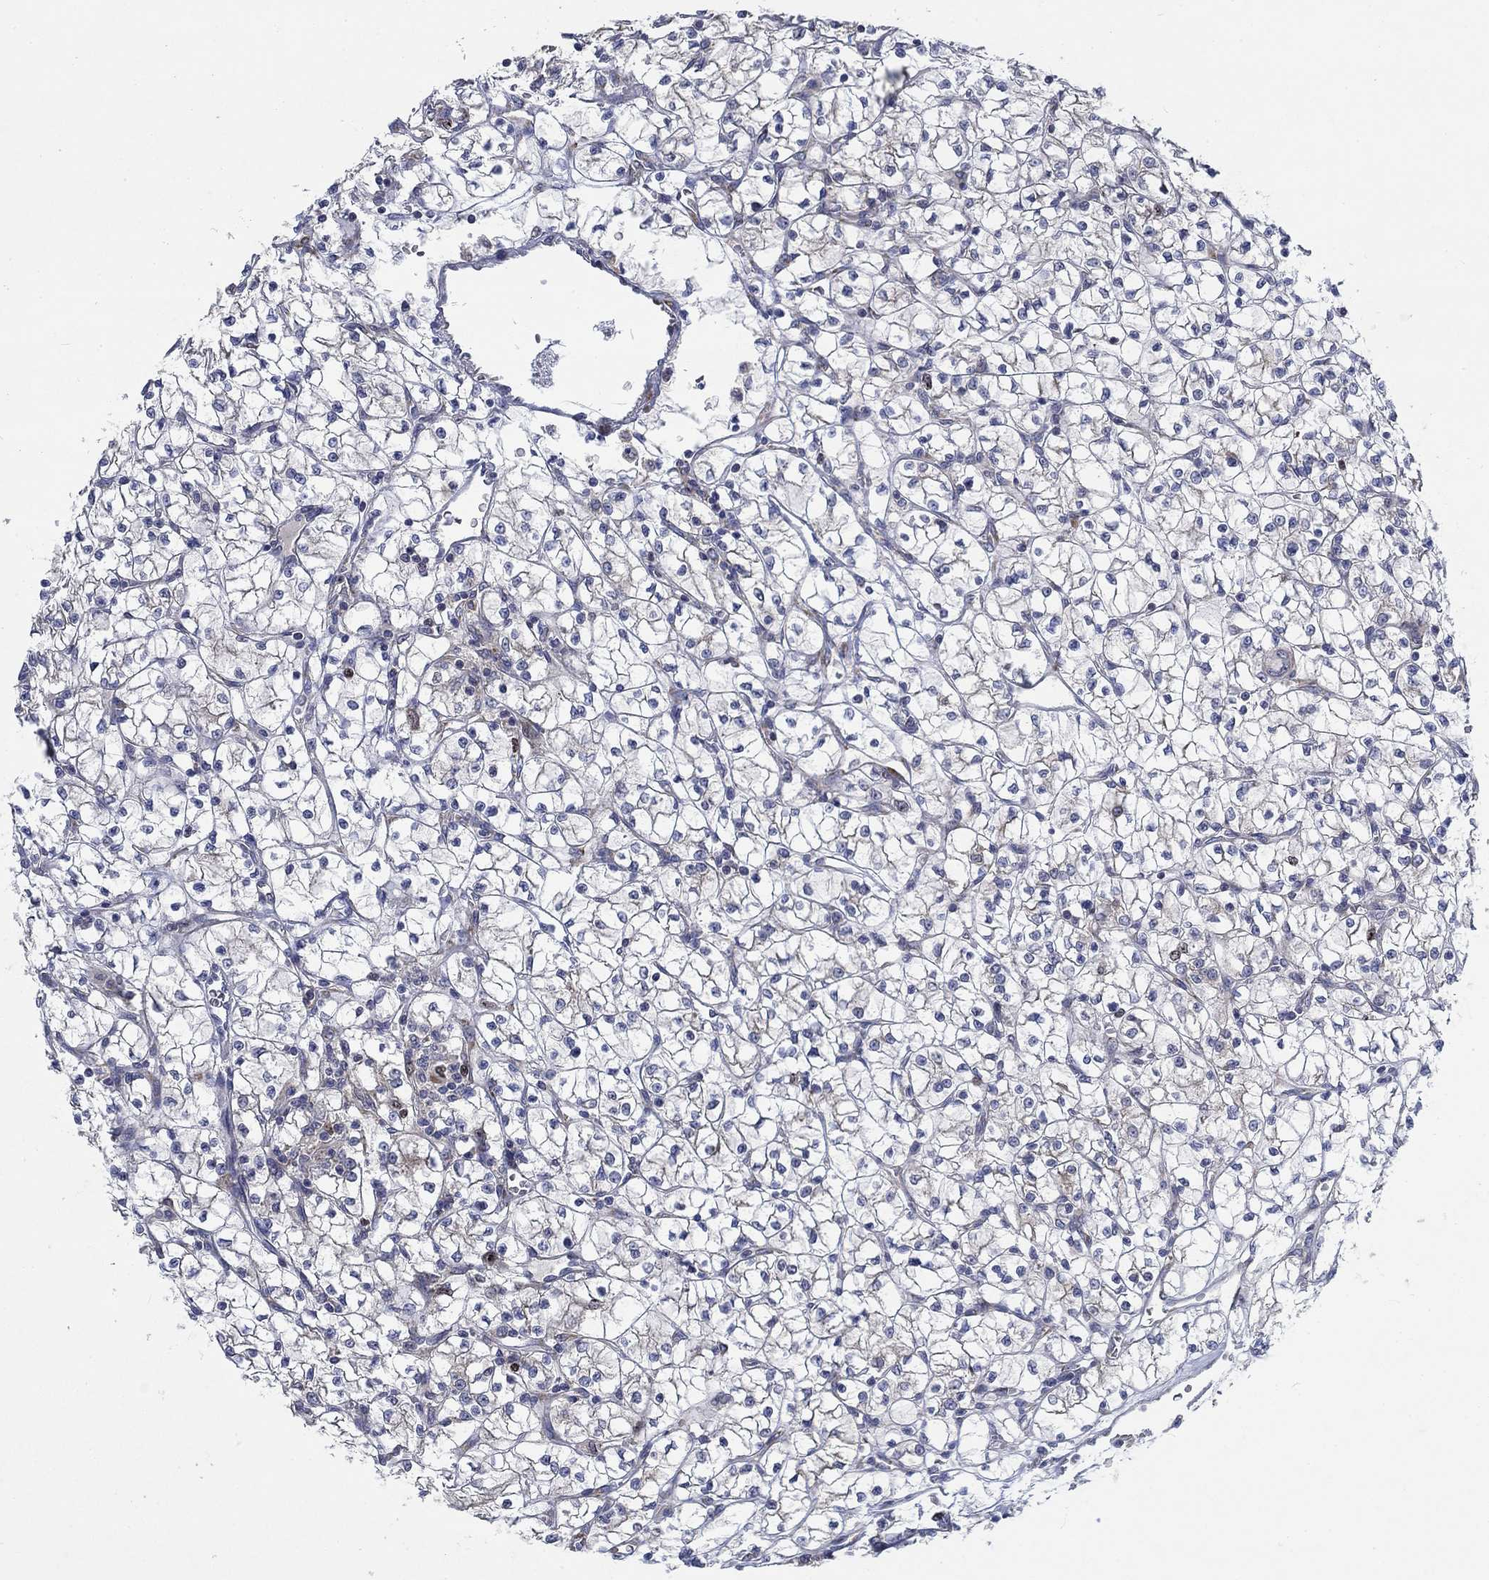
{"staining": {"intensity": "negative", "quantity": "none", "location": "none"}, "tissue": "renal cancer", "cell_type": "Tumor cells", "image_type": "cancer", "snomed": [{"axis": "morphology", "description": "Adenocarcinoma, NOS"}, {"axis": "topography", "description": "Kidney"}], "caption": "Immunohistochemistry (IHC) micrograph of human adenocarcinoma (renal) stained for a protein (brown), which shows no positivity in tumor cells.", "gene": "MMP24", "patient": {"sex": "female", "age": 64}}